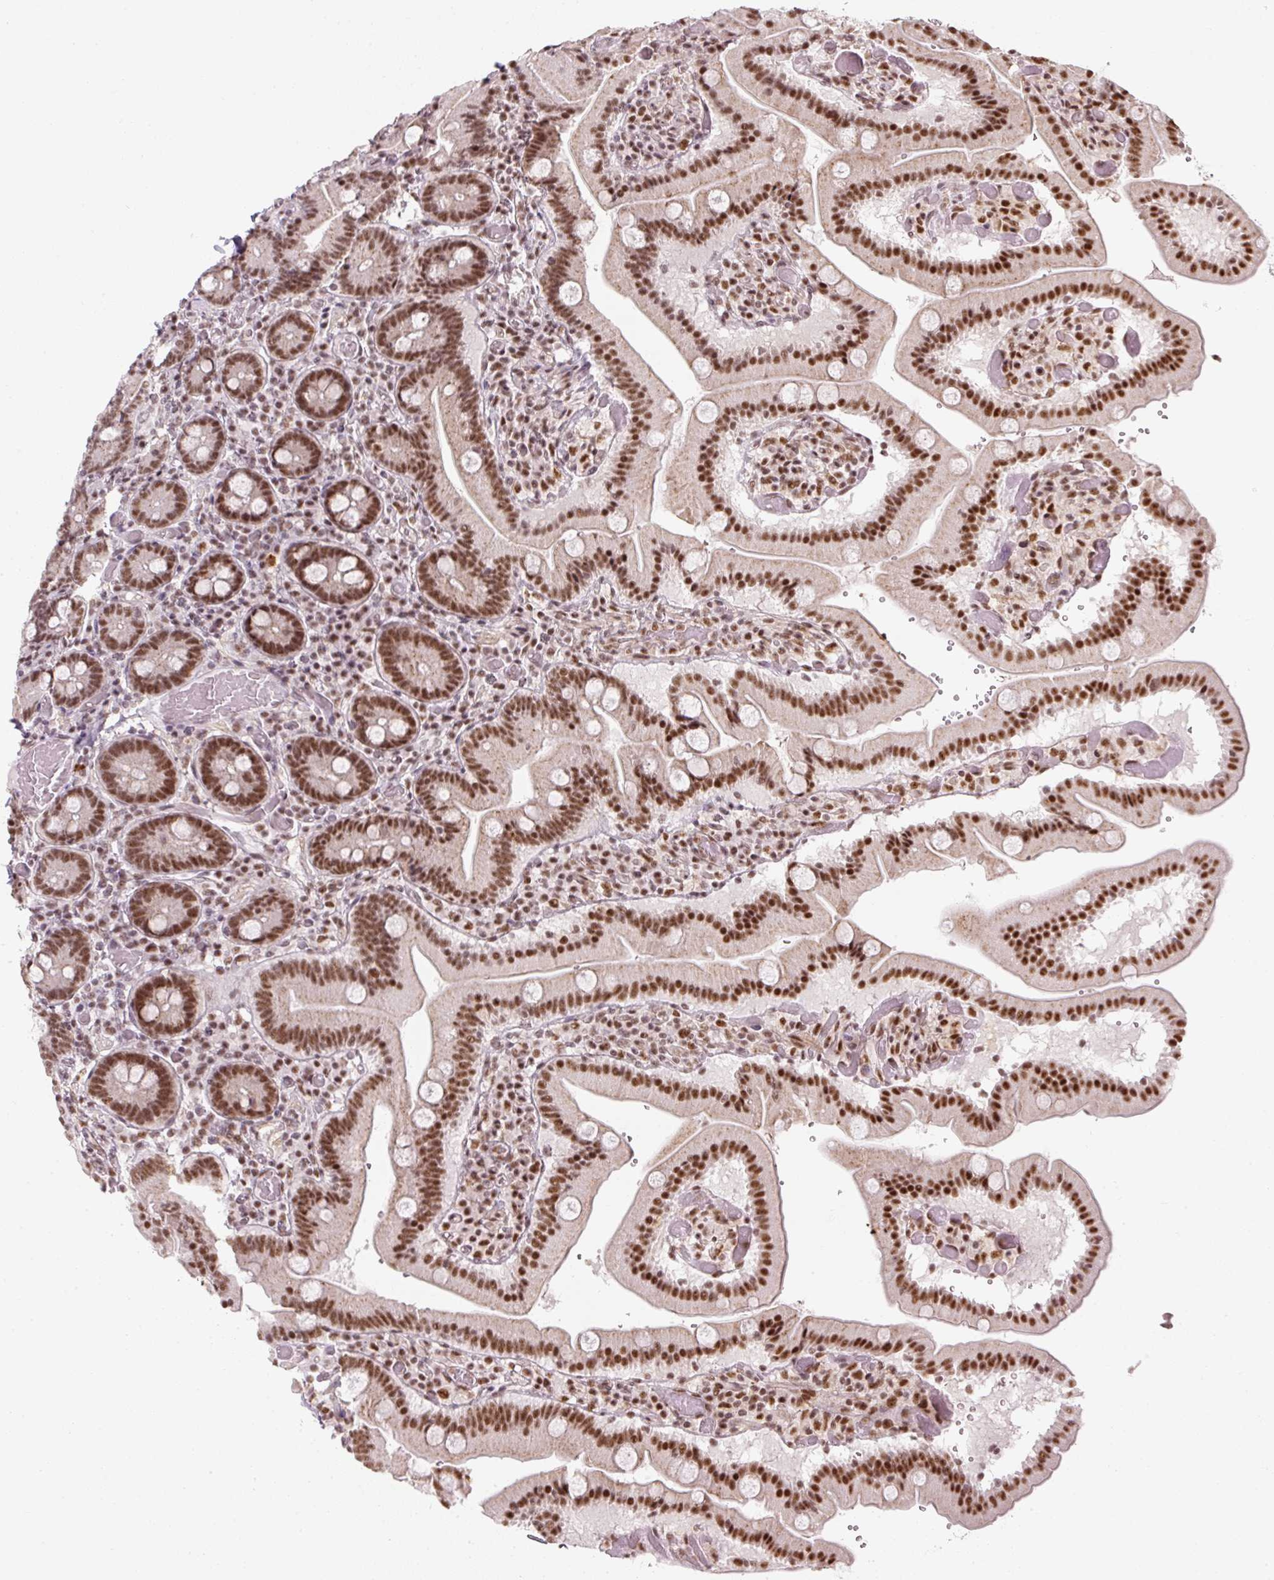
{"staining": {"intensity": "strong", "quantity": ">75%", "location": "nuclear"}, "tissue": "duodenum", "cell_type": "Glandular cells", "image_type": "normal", "snomed": [{"axis": "morphology", "description": "Normal tissue, NOS"}, {"axis": "topography", "description": "Duodenum"}], "caption": "Immunohistochemistry photomicrograph of benign duodenum stained for a protein (brown), which demonstrates high levels of strong nuclear positivity in approximately >75% of glandular cells.", "gene": "U2AF2", "patient": {"sex": "female", "age": 62}}